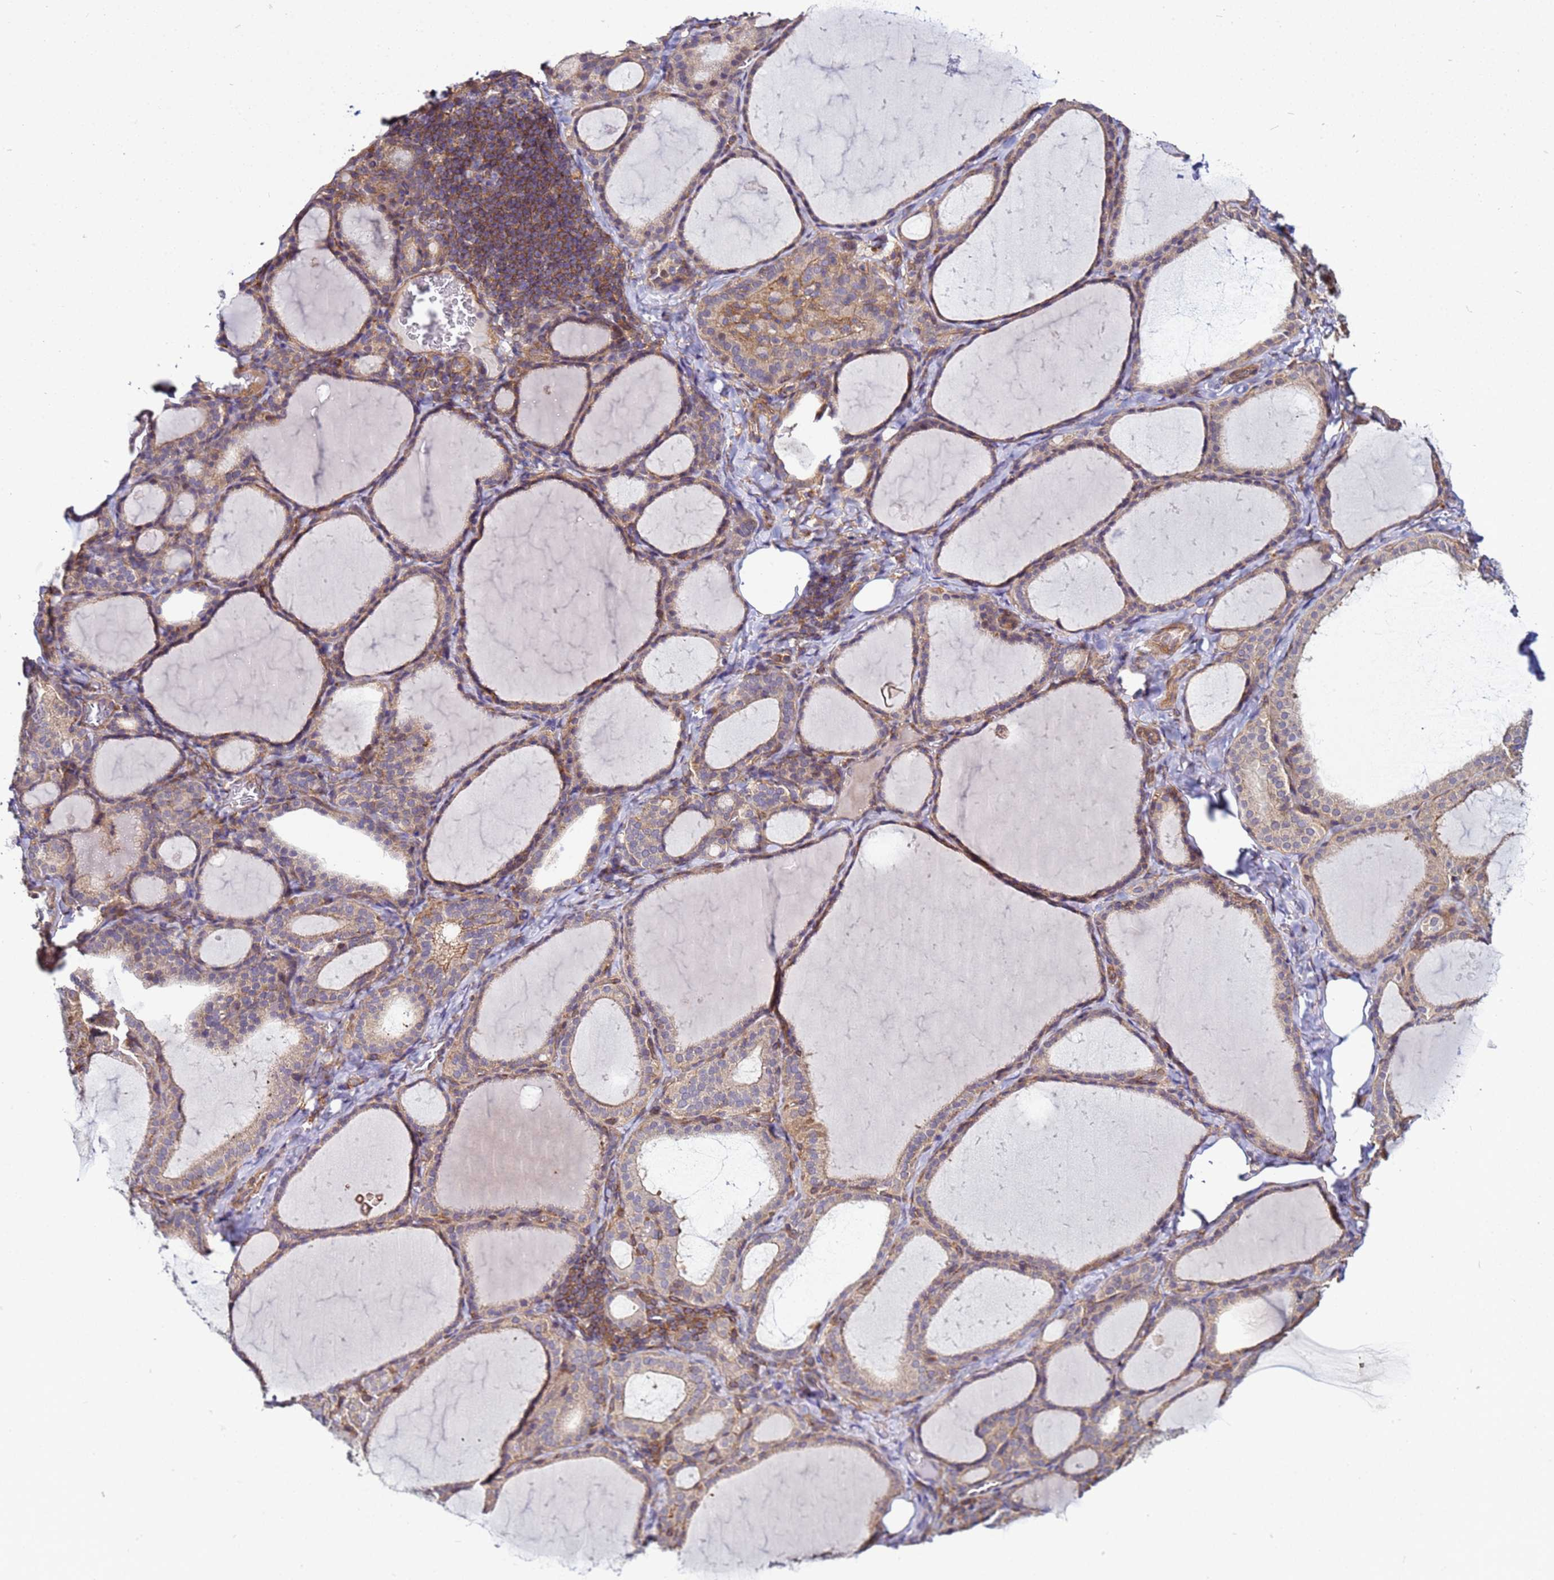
{"staining": {"intensity": "moderate", "quantity": ">75%", "location": "cytoplasmic/membranous"}, "tissue": "thyroid gland", "cell_type": "Glandular cells", "image_type": "normal", "snomed": [{"axis": "morphology", "description": "Normal tissue, NOS"}, {"axis": "topography", "description": "Thyroid gland"}], "caption": "Immunohistochemical staining of benign human thyroid gland reveals medium levels of moderate cytoplasmic/membranous staining in about >75% of glandular cells. Immunohistochemistry (ihc) stains the protein in brown and the nuclei are stained blue.", "gene": "STK38L", "patient": {"sex": "female", "age": 39}}